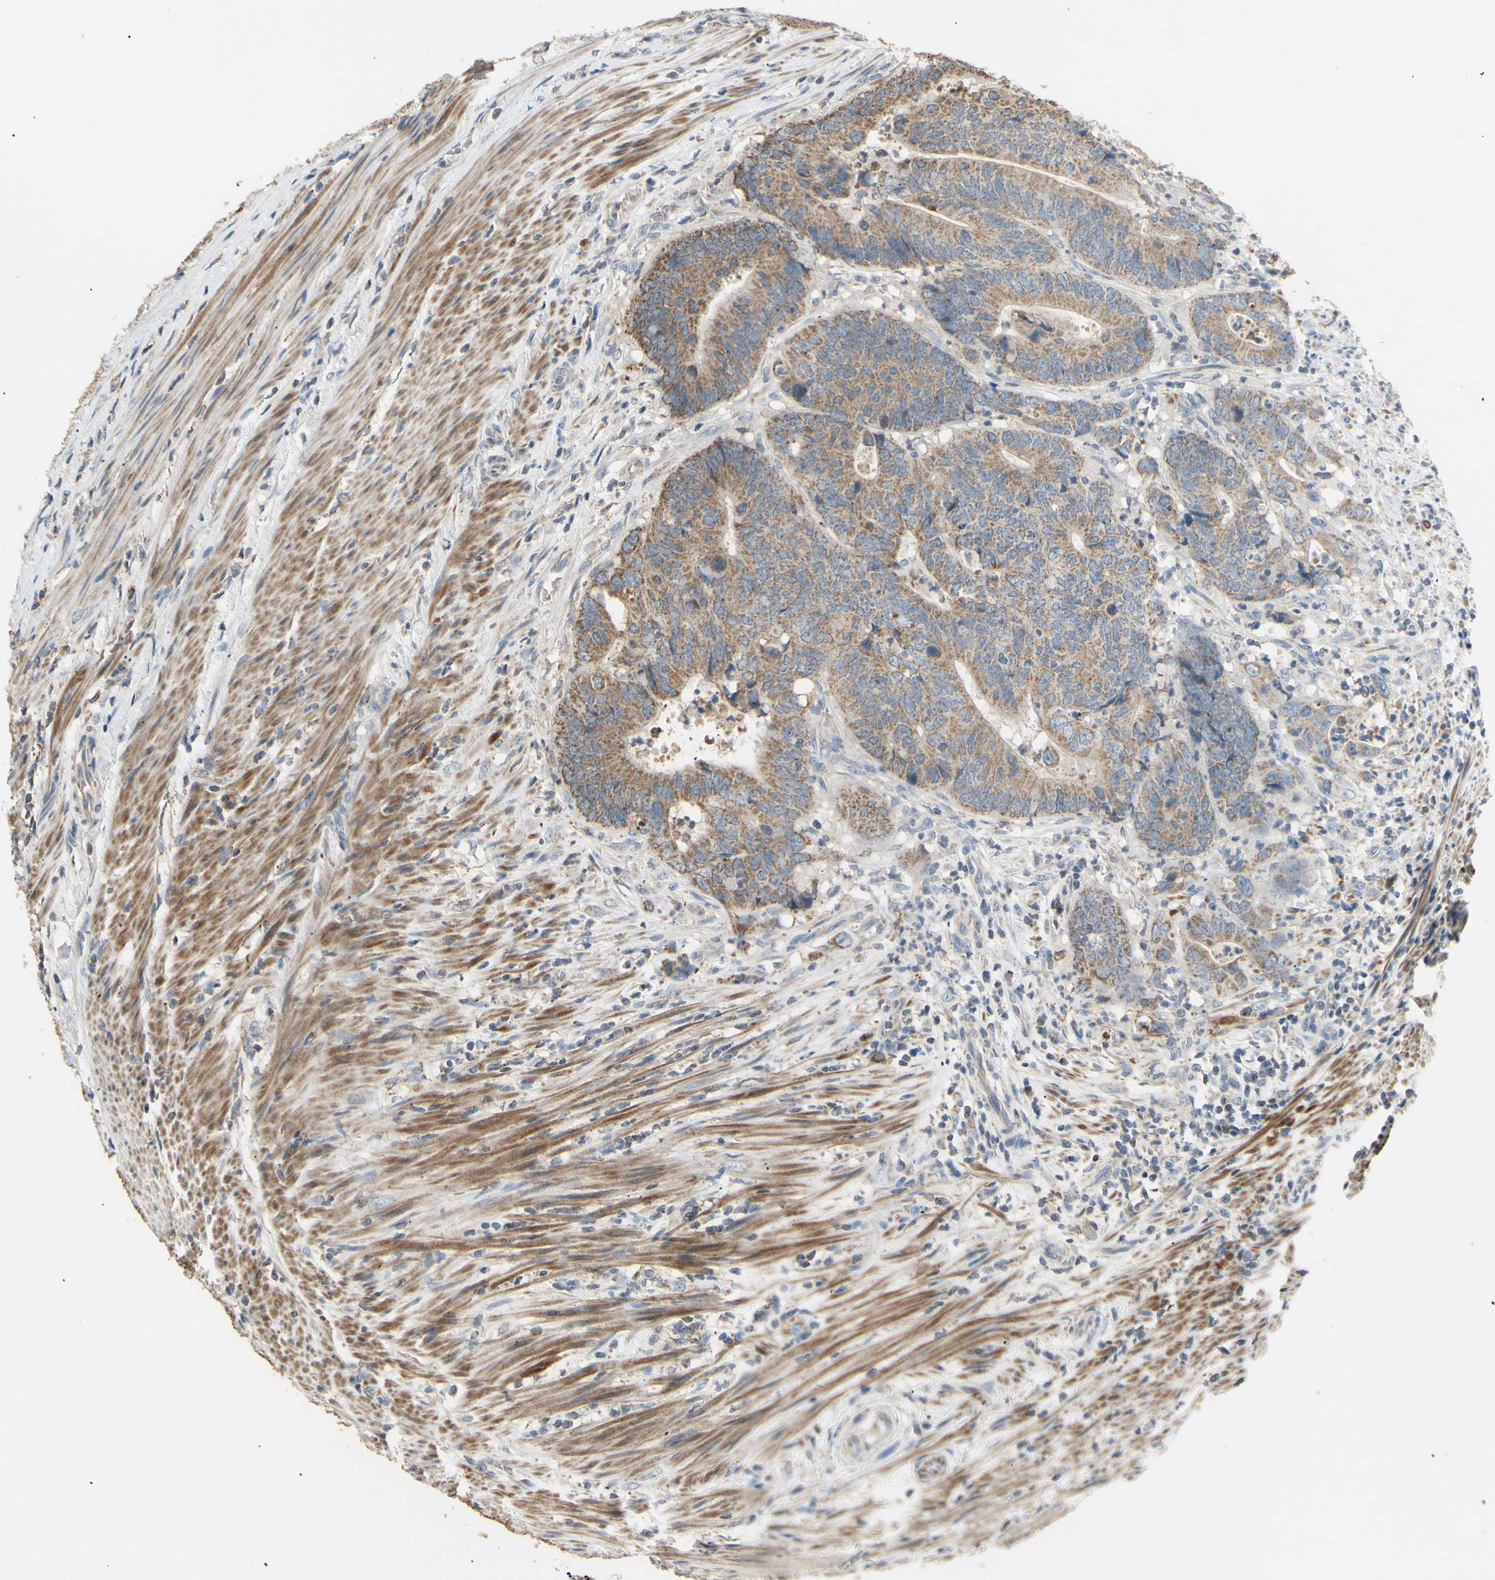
{"staining": {"intensity": "moderate", "quantity": ">75%", "location": "cytoplasmic/membranous"}, "tissue": "colorectal cancer", "cell_type": "Tumor cells", "image_type": "cancer", "snomed": [{"axis": "morphology", "description": "Normal tissue, NOS"}, {"axis": "morphology", "description": "Adenocarcinoma, NOS"}, {"axis": "topography", "description": "Colon"}], "caption": "This histopathology image reveals colorectal cancer (adenocarcinoma) stained with IHC to label a protein in brown. The cytoplasmic/membranous of tumor cells show moderate positivity for the protein. Nuclei are counter-stained blue.", "gene": "PTGIS", "patient": {"sex": "male", "age": 56}}